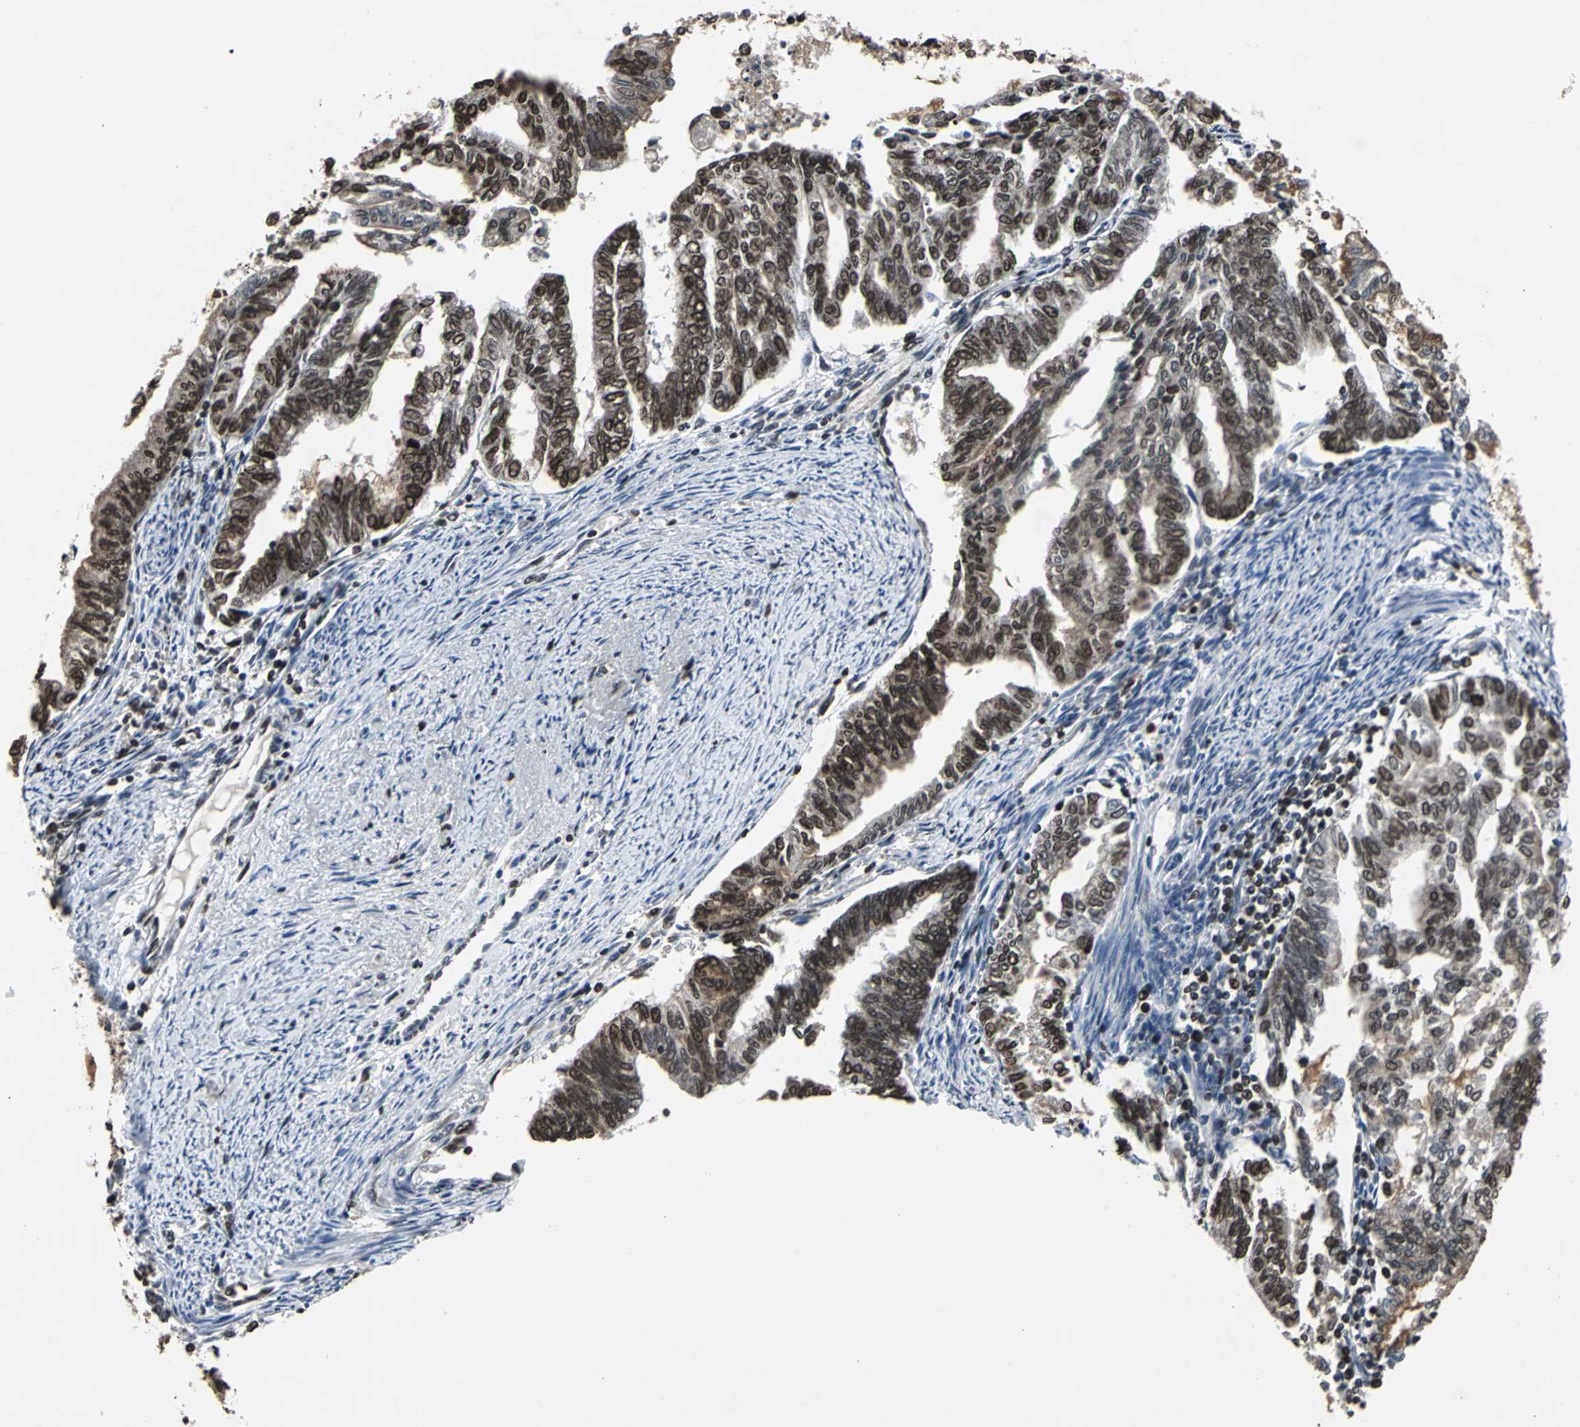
{"staining": {"intensity": "strong", "quantity": ">75%", "location": "cytoplasmic/membranous,nuclear"}, "tissue": "endometrial cancer", "cell_type": "Tumor cells", "image_type": "cancer", "snomed": [{"axis": "morphology", "description": "Adenocarcinoma, NOS"}, {"axis": "topography", "description": "Endometrium"}], "caption": "The histopathology image reveals staining of adenocarcinoma (endometrial), revealing strong cytoplasmic/membranous and nuclear protein expression (brown color) within tumor cells.", "gene": "AHR", "patient": {"sex": "female", "age": 79}}